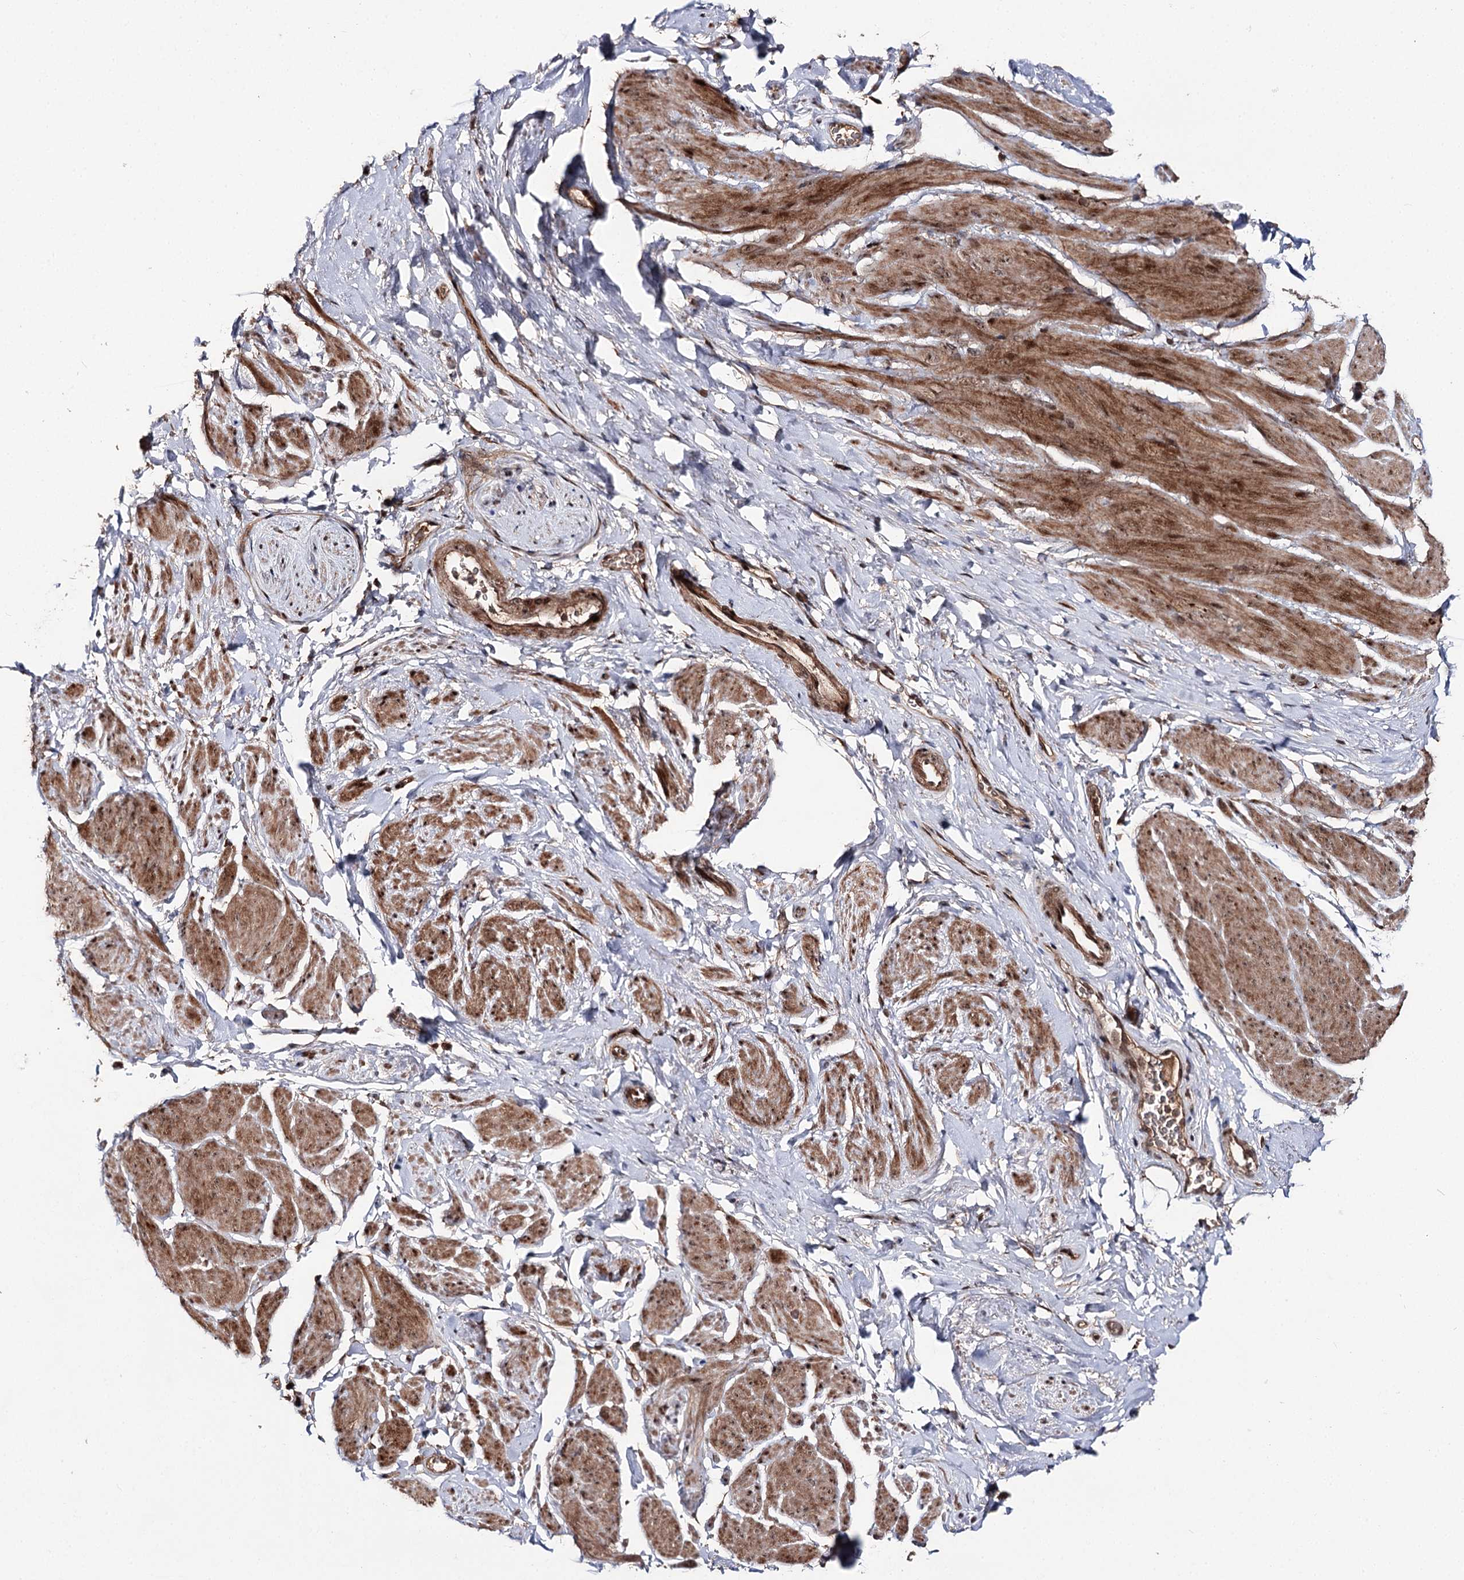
{"staining": {"intensity": "strong", "quantity": "25%-75%", "location": "cytoplasmic/membranous,nuclear"}, "tissue": "smooth muscle", "cell_type": "Smooth muscle cells", "image_type": "normal", "snomed": [{"axis": "morphology", "description": "Normal tissue, NOS"}, {"axis": "topography", "description": "Smooth muscle"}, {"axis": "topography", "description": "Peripheral nerve tissue"}], "caption": "The micrograph reveals a brown stain indicating the presence of a protein in the cytoplasmic/membranous,nuclear of smooth muscle cells in smooth muscle.", "gene": "FAM53B", "patient": {"sex": "male", "age": 69}}